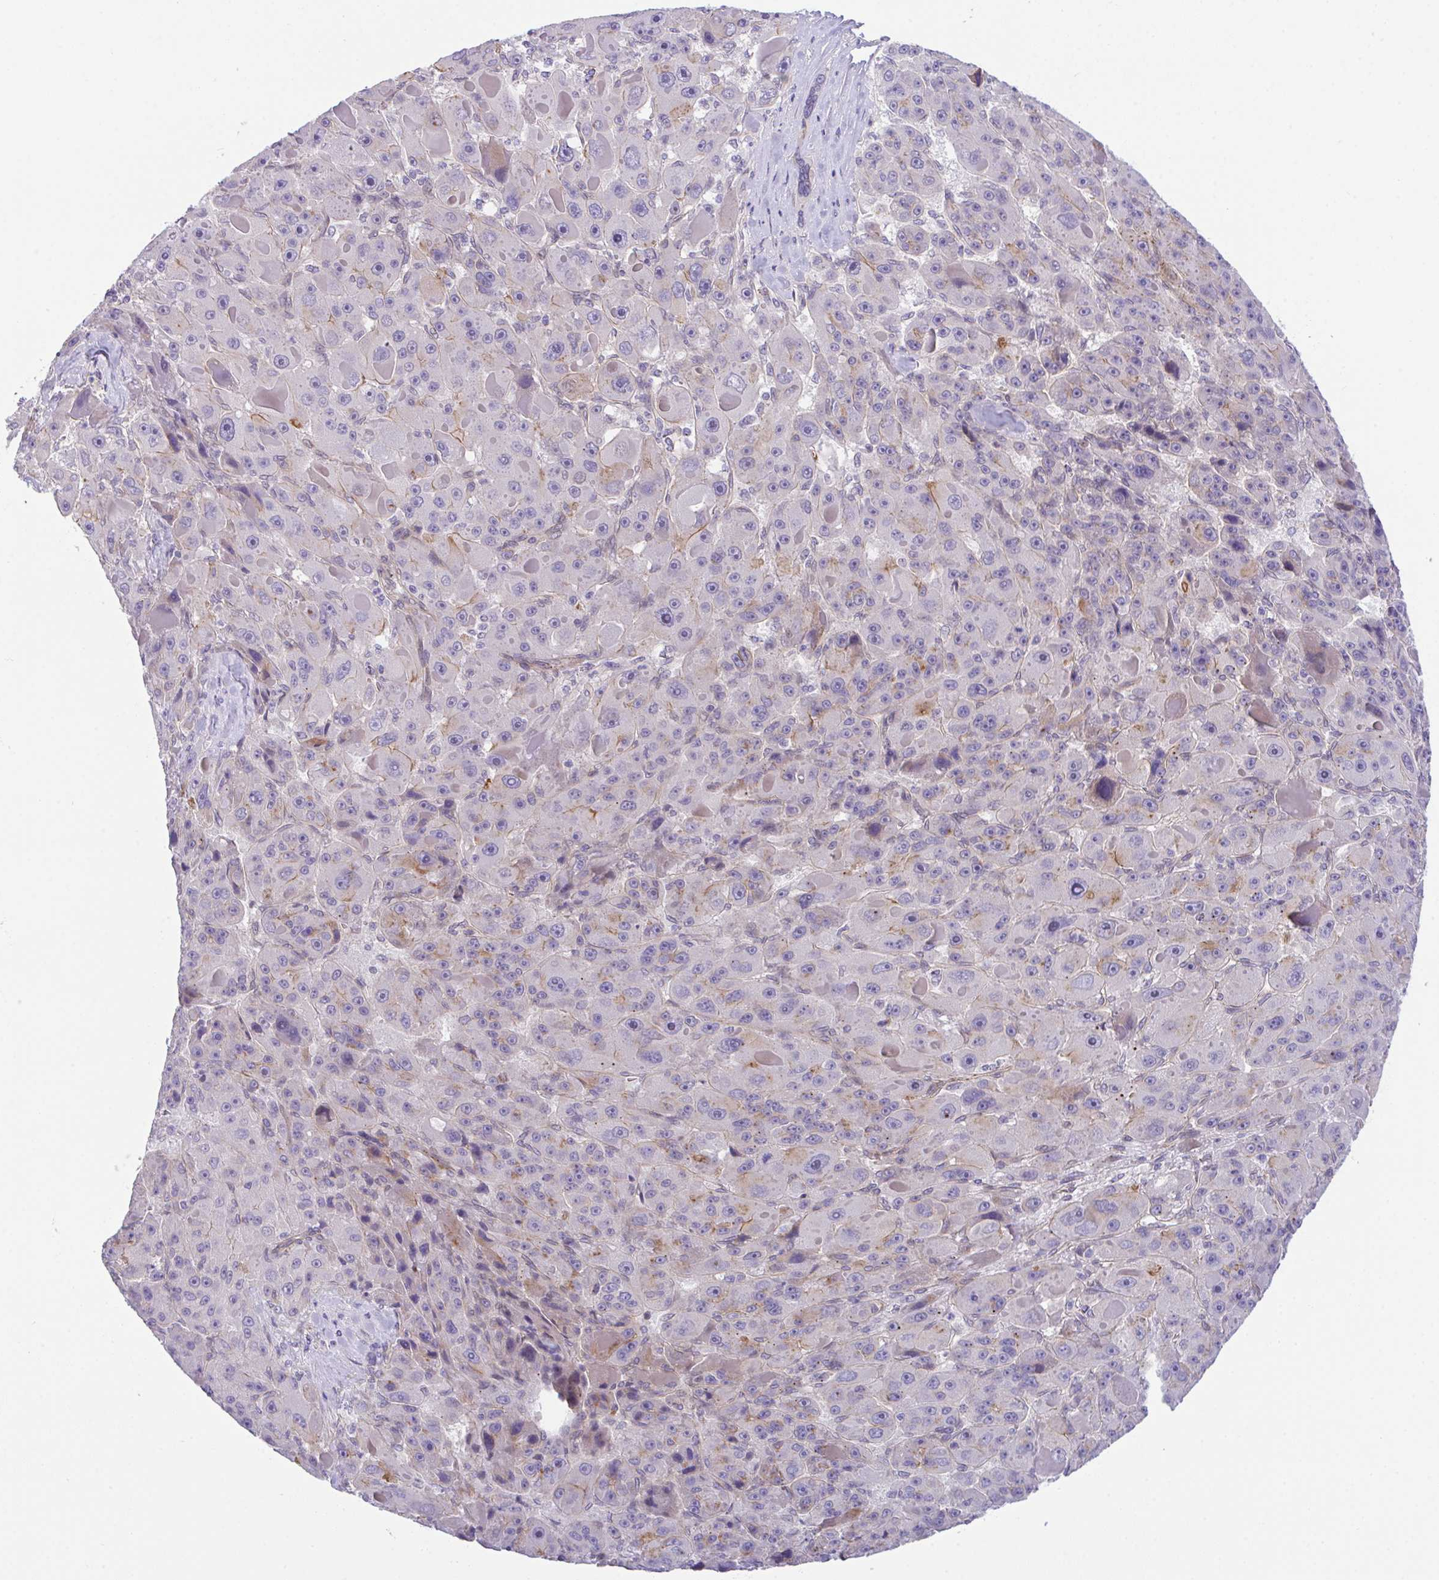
{"staining": {"intensity": "negative", "quantity": "none", "location": "none"}, "tissue": "liver cancer", "cell_type": "Tumor cells", "image_type": "cancer", "snomed": [{"axis": "morphology", "description": "Carcinoma, Hepatocellular, NOS"}, {"axis": "topography", "description": "Liver"}], "caption": "An immunohistochemistry (IHC) micrograph of liver hepatocellular carcinoma is shown. There is no staining in tumor cells of liver hepatocellular carcinoma. (IHC, brightfield microscopy, high magnification).", "gene": "ZBED3", "patient": {"sex": "male", "age": 76}}